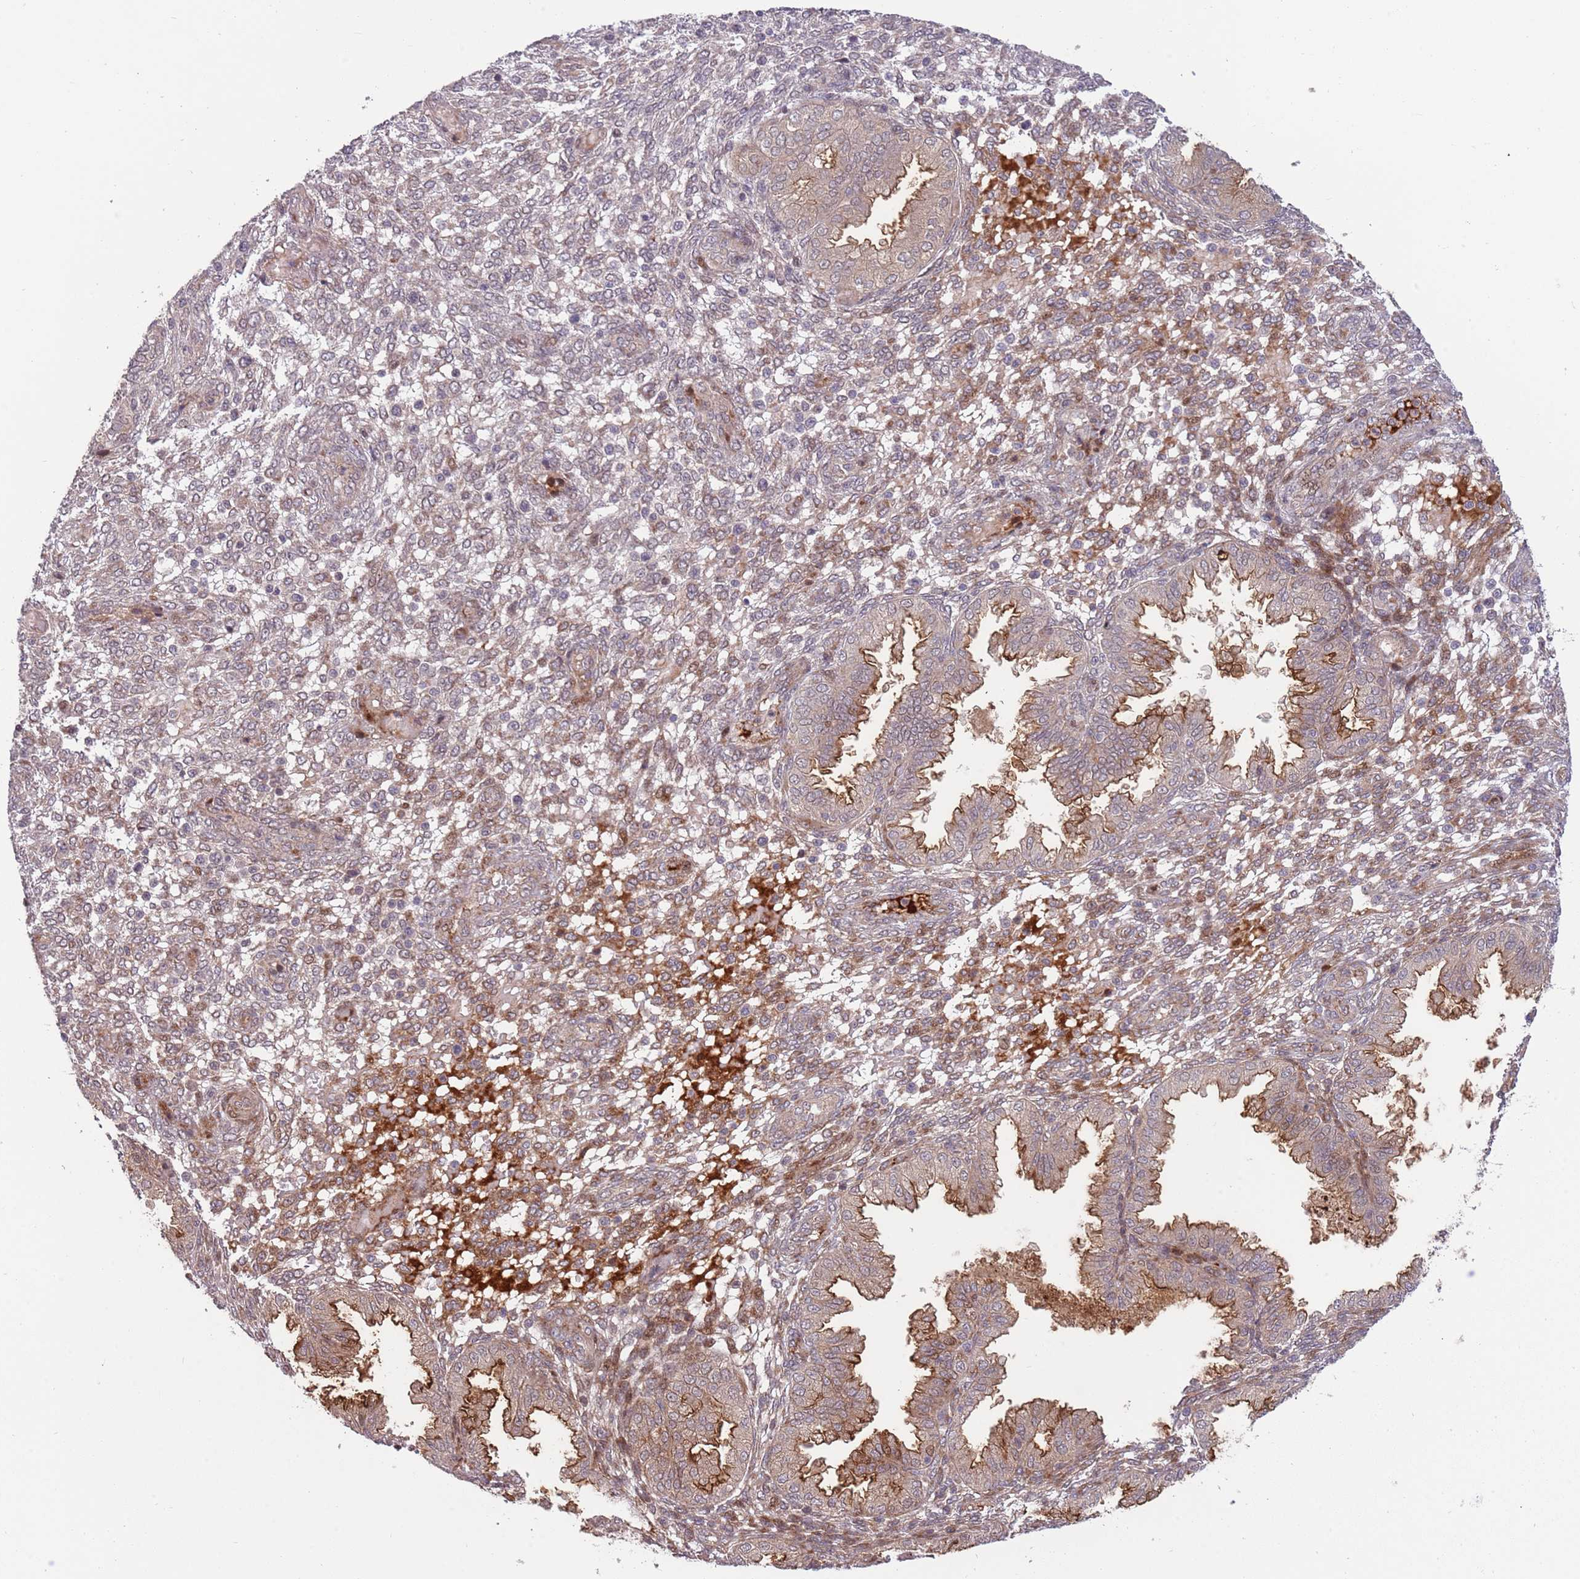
{"staining": {"intensity": "moderate", "quantity": "25%-75%", "location": "cytoplasmic/membranous"}, "tissue": "endometrium", "cell_type": "Cells in endometrial stroma", "image_type": "normal", "snomed": [{"axis": "morphology", "description": "Normal tissue, NOS"}, {"axis": "topography", "description": "Endometrium"}], "caption": "There is medium levels of moderate cytoplasmic/membranous expression in cells in endometrial stroma of unremarkable endometrium, as demonstrated by immunohistochemical staining (brown color).", "gene": "NT5DC4", "patient": {"sex": "female", "age": 33}}